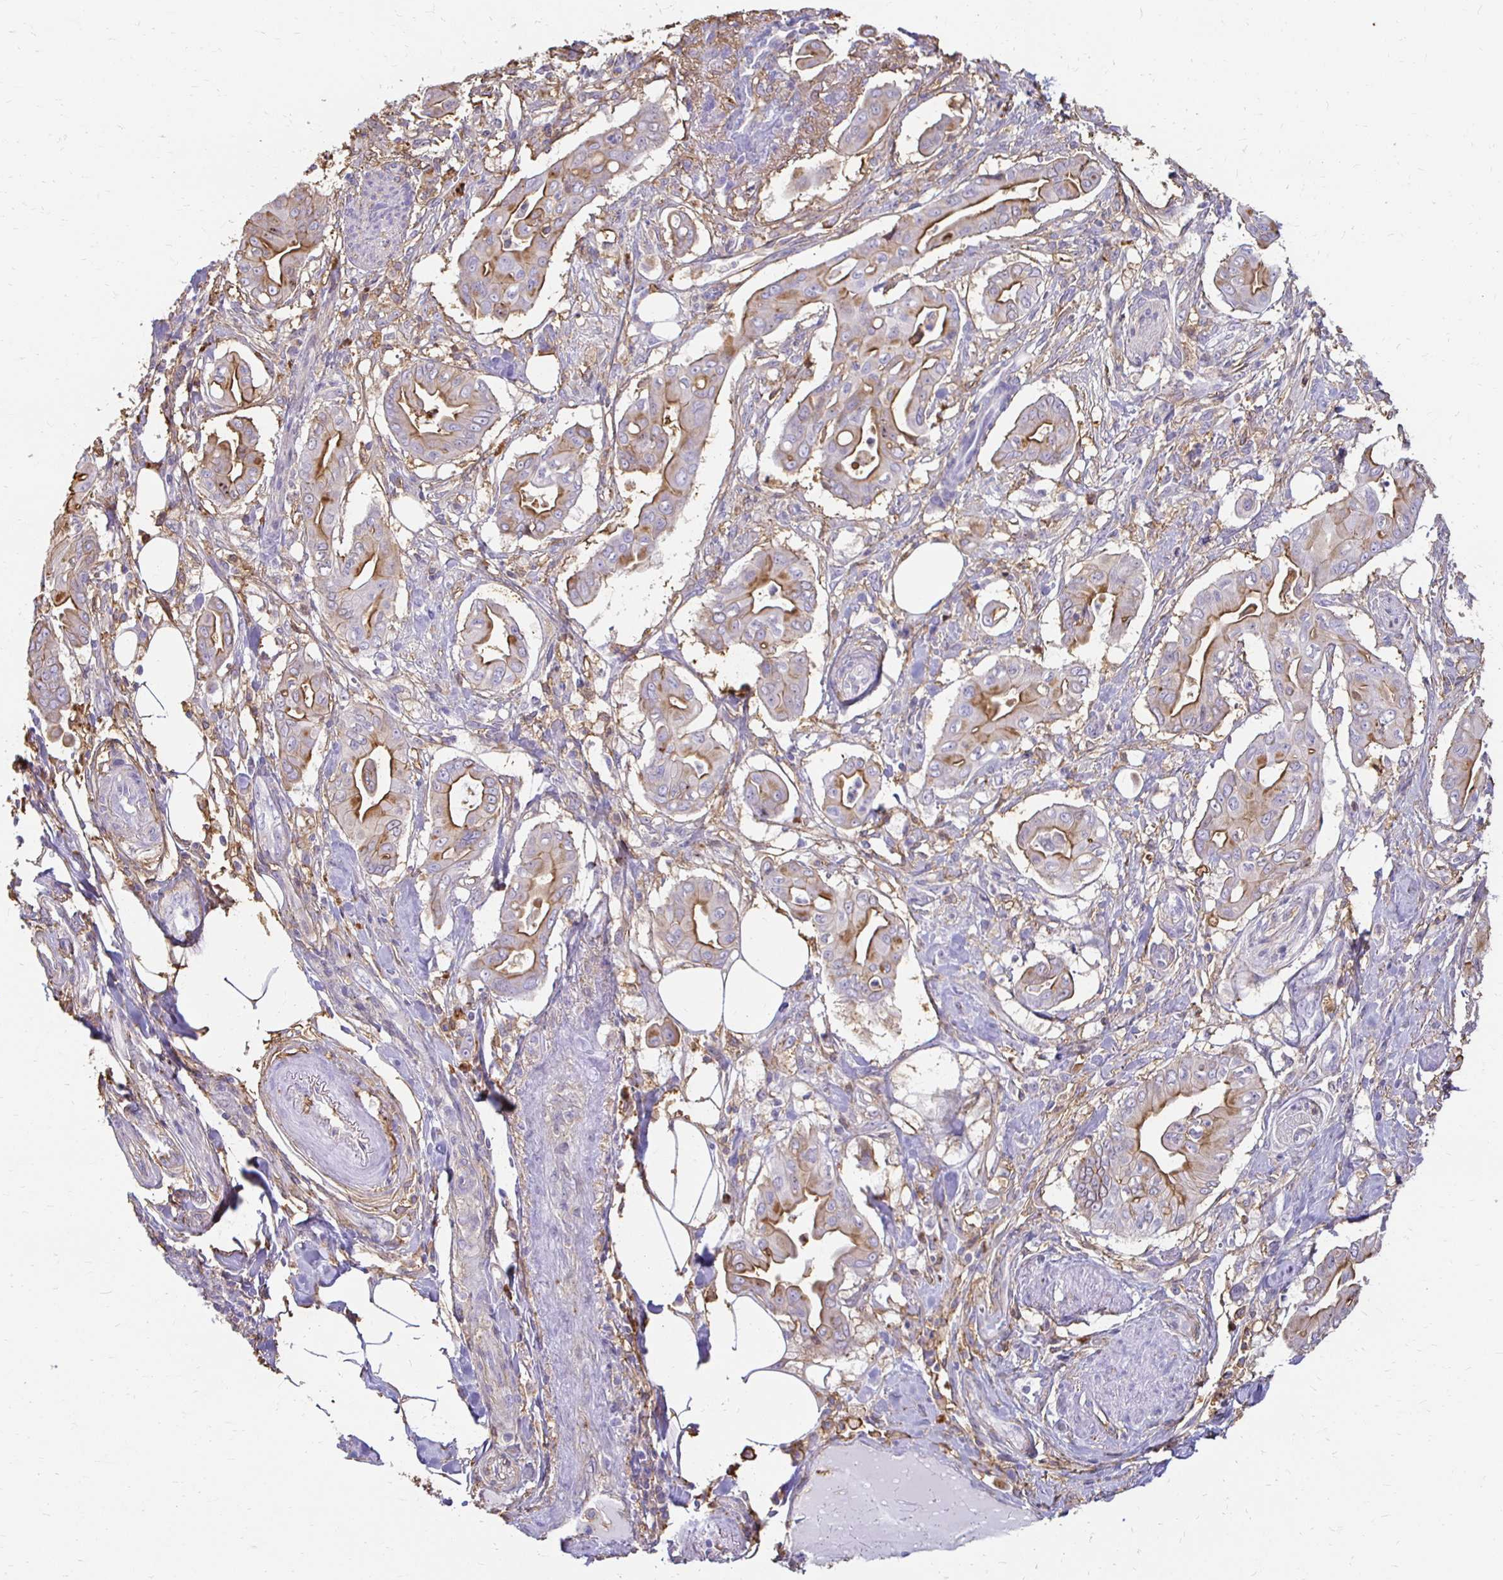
{"staining": {"intensity": "moderate", "quantity": "25%-75%", "location": "cytoplasmic/membranous"}, "tissue": "pancreatic cancer", "cell_type": "Tumor cells", "image_type": "cancer", "snomed": [{"axis": "morphology", "description": "Adenocarcinoma, NOS"}, {"axis": "topography", "description": "Pancreas"}], "caption": "IHC photomicrograph of neoplastic tissue: human pancreatic cancer (adenocarcinoma) stained using IHC shows medium levels of moderate protein expression localized specifically in the cytoplasmic/membranous of tumor cells, appearing as a cytoplasmic/membranous brown color.", "gene": "TAS1R3", "patient": {"sex": "male", "age": 71}}